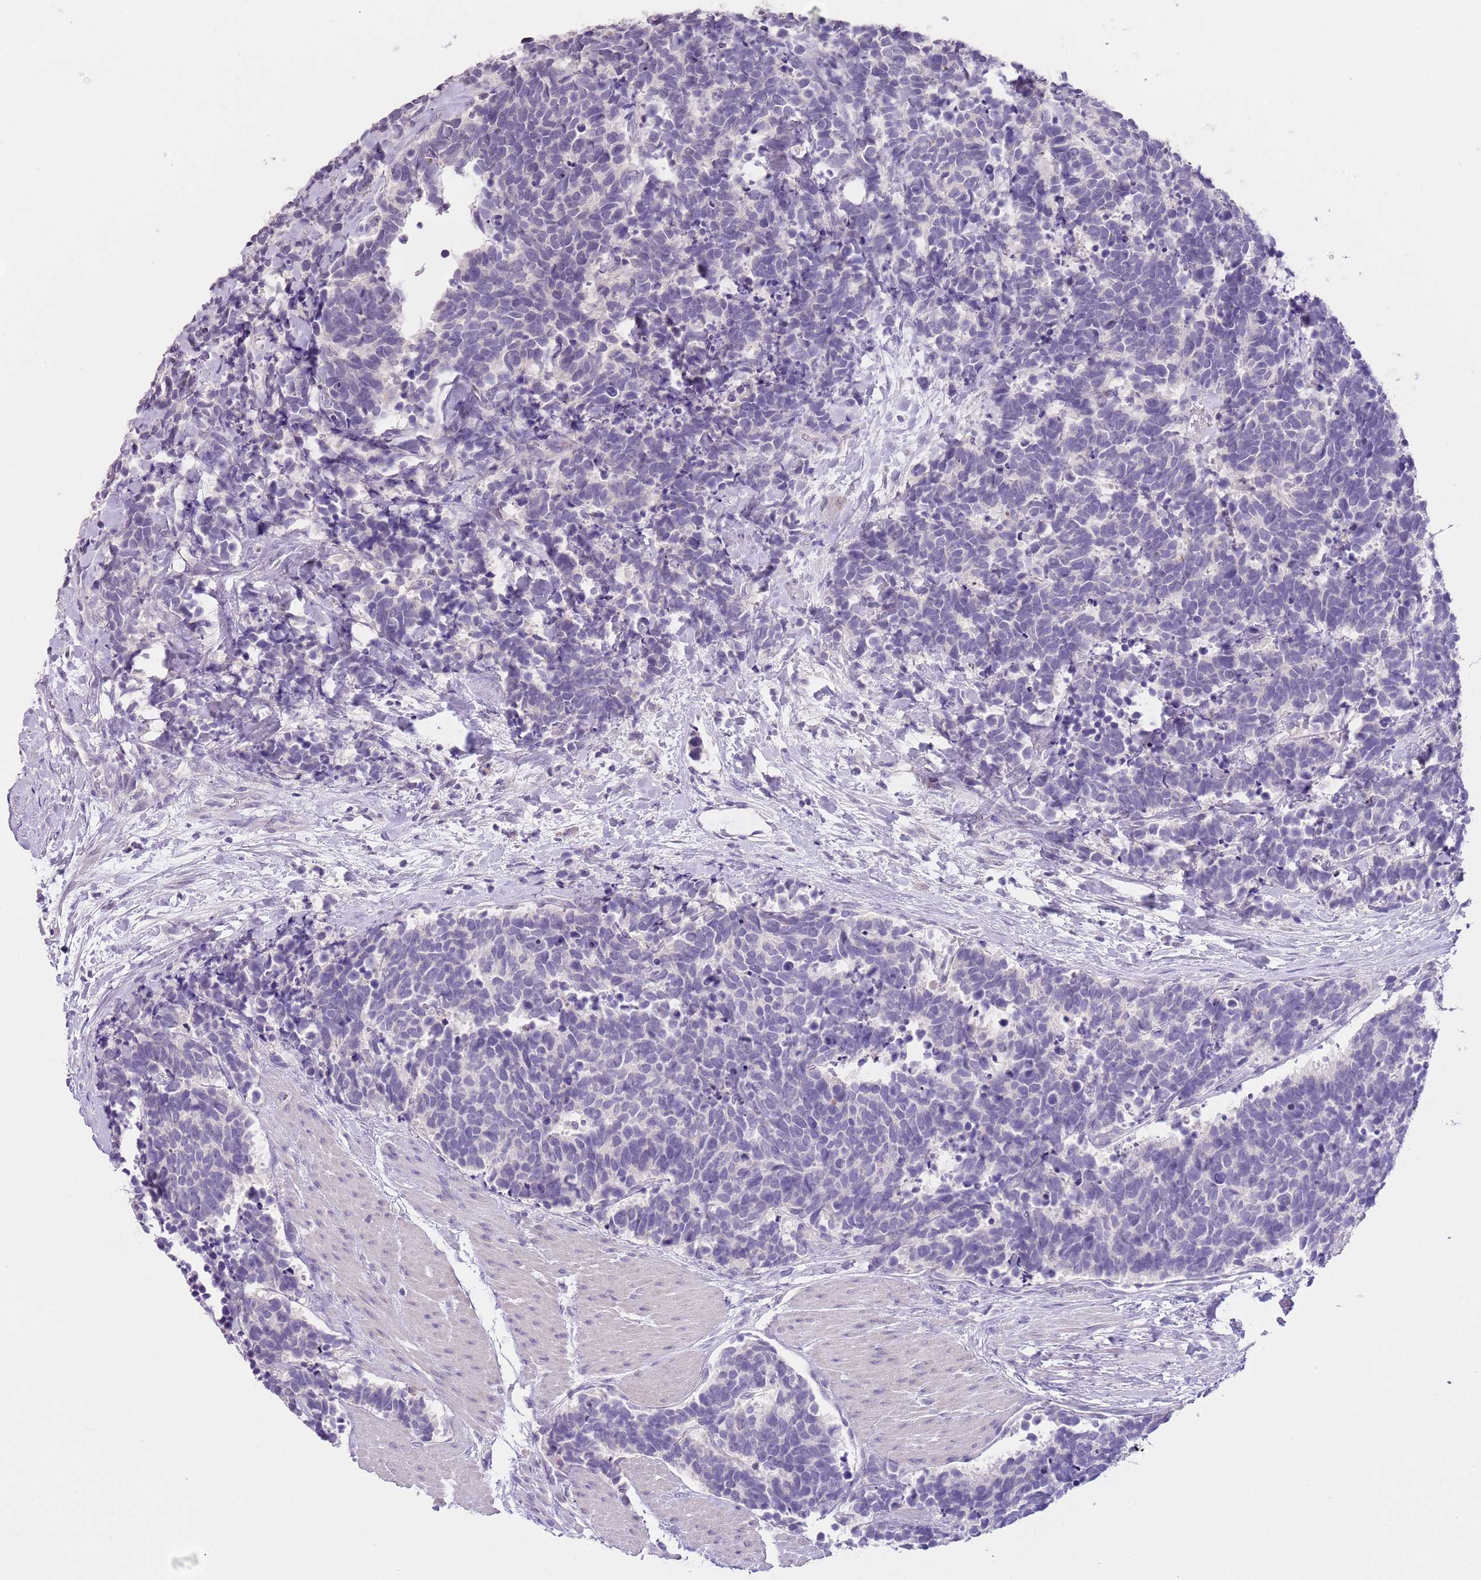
{"staining": {"intensity": "negative", "quantity": "none", "location": "none"}, "tissue": "carcinoid", "cell_type": "Tumor cells", "image_type": "cancer", "snomed": [{"axis": "morphology", "description": "Carcinoma, NOS"}, {"axis": "morphology", "description": "Carcinoid, malignant, NOS"}, {"axis": "topography", "description": "Prostate"}], "caption": "Immunohistochemistry (IHC) photomicrograph of neoplastic tissue: carcinoid (malignant) stained with DAB (3,3'-diaminobenzidine) displays no significant protein expression in tumor cells.", "gene": "SLC35E3", "patient": {"sex": "male", "age": 57}}